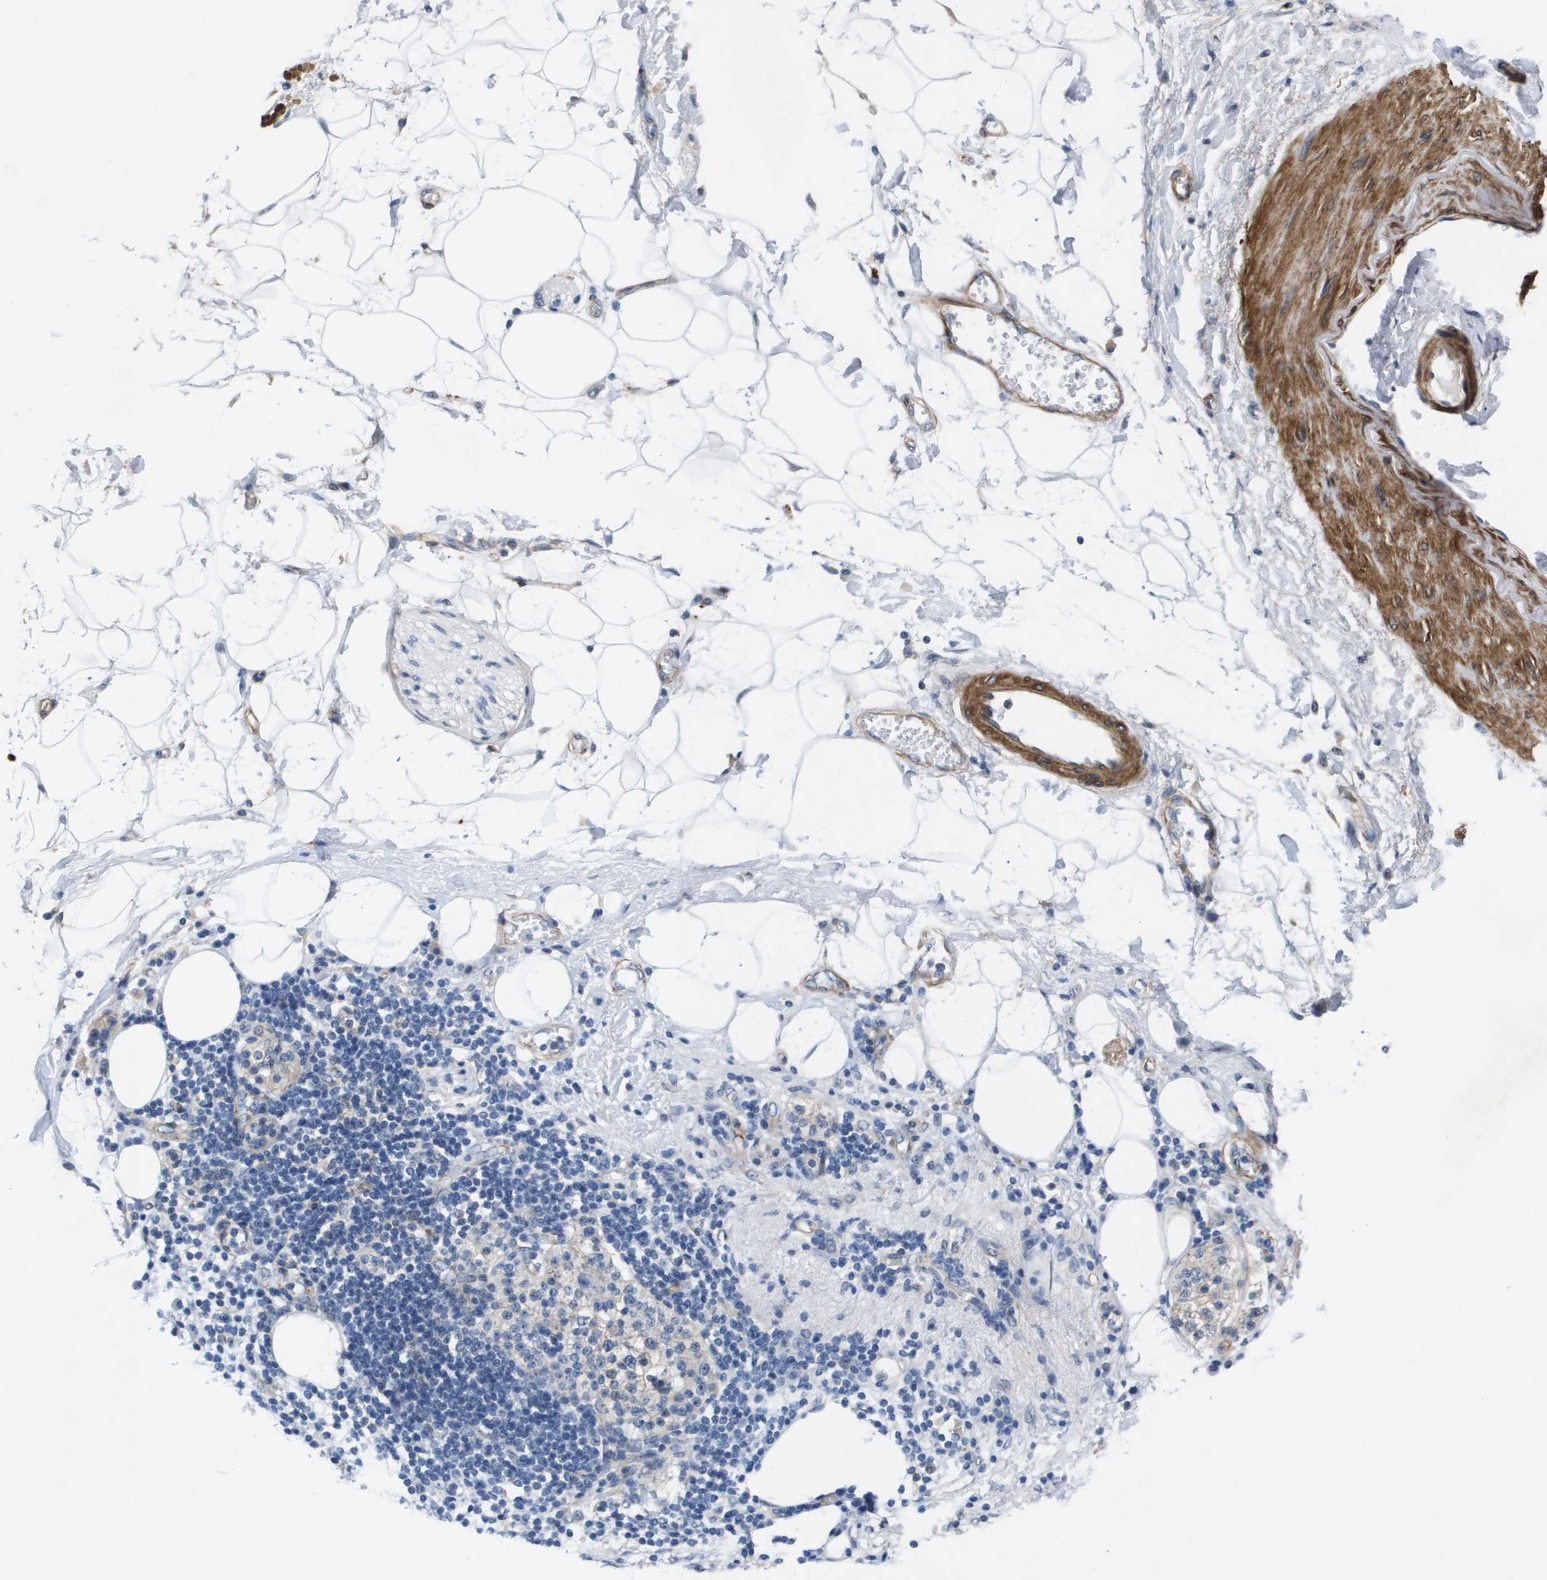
{"staining": {"intensity": "negative", "quantity": "none", "location": "none"}, "tissue": "adipose tissue", "cell_type": "Adipocytes", "image_type": "normal", "snomed": [{"axis": "morphology", "description": "Normal tissue, NOS"}, {"axis": "morphology", "description": "Adenocarcinoma, NOS"}, {"axis": "topography", "description": "Duodenum"}, {"axis": "topography", "description": "Peripheral nerve tissue"}], "caption": "IHC image of normal adipose tissue: human adipose tissue stained with DAB reveals no significant protein staining in adipocytes.", "gene": "LPP", "patient": {"sex": "female", "age": 60}}